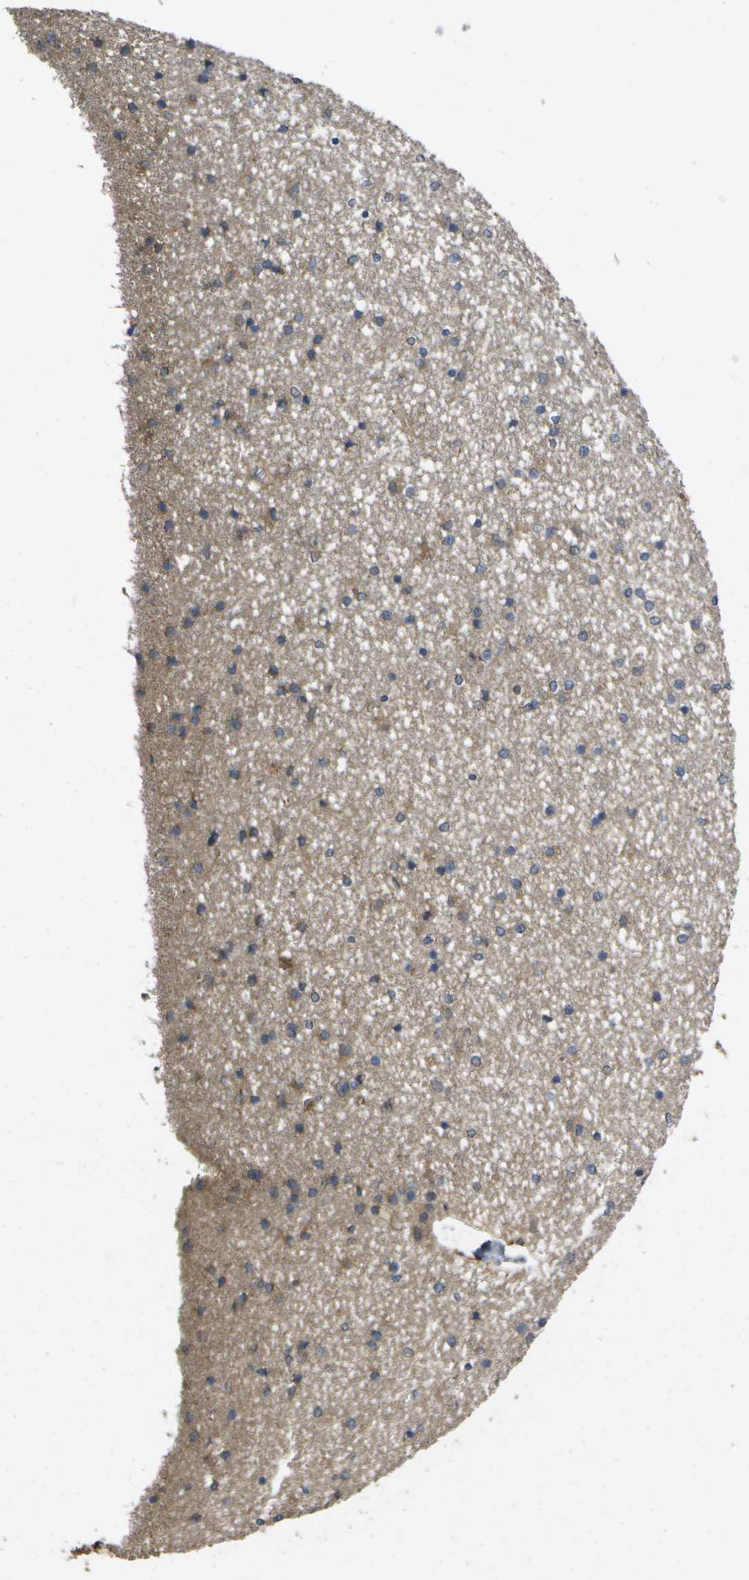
{"staining": {"intensity": "moderate", "quantity": "25%-75%", "location": "cytoplasmic/membranous"}, "tissue": "caudate", "cell_type": "Glial cells", "image_type": "normal", "snomed": [{"axis": "morphology", "description": "Normal tissue, NOS"}, {"axis": "topography", "description": "Lateral ventricle wall"}], "caption": "Immunohistochemical staining of benign caudate shows moderate cytoplasmic/membranous protein positivity in about 25%-75% of glial cells.", "gene": "SACS", "patient": {"sex": "female", "age": 54}}